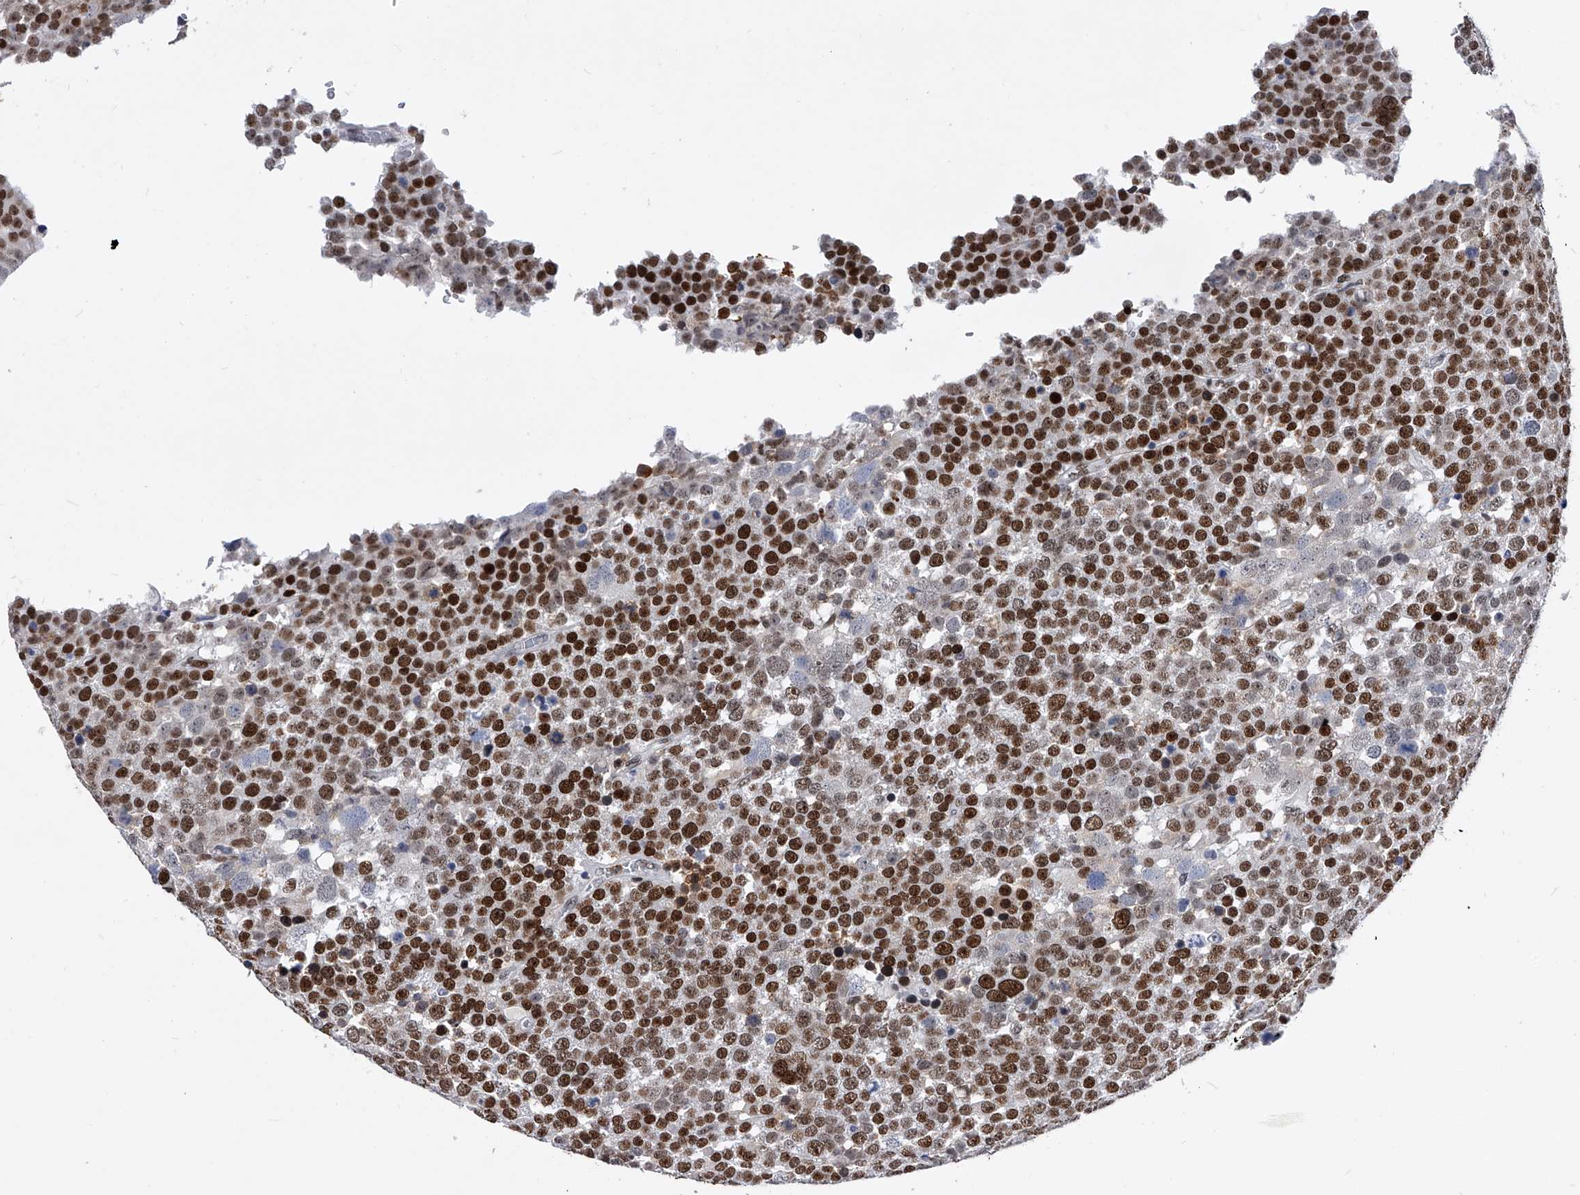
{"staining": {"intensity": "strong", "quantity": ">75%", "location": "nuclear"}, "tissue": "testis cancer", "cell_type": "Tumor cells", "image_type": "cancer", "snomed": [{"axis": "morphology", "description": "Seminoma, NOS"}, {"axis": "topography", "description": "Testis"}], "caption": "There is high levels of strong nuclear positivity in tumor cells of testis cancer (seminoma), as demonstrated by immunohistochemical staining (brown color).", "gene": "TESK2", "patient": {"sex": "male", "age": 71}}